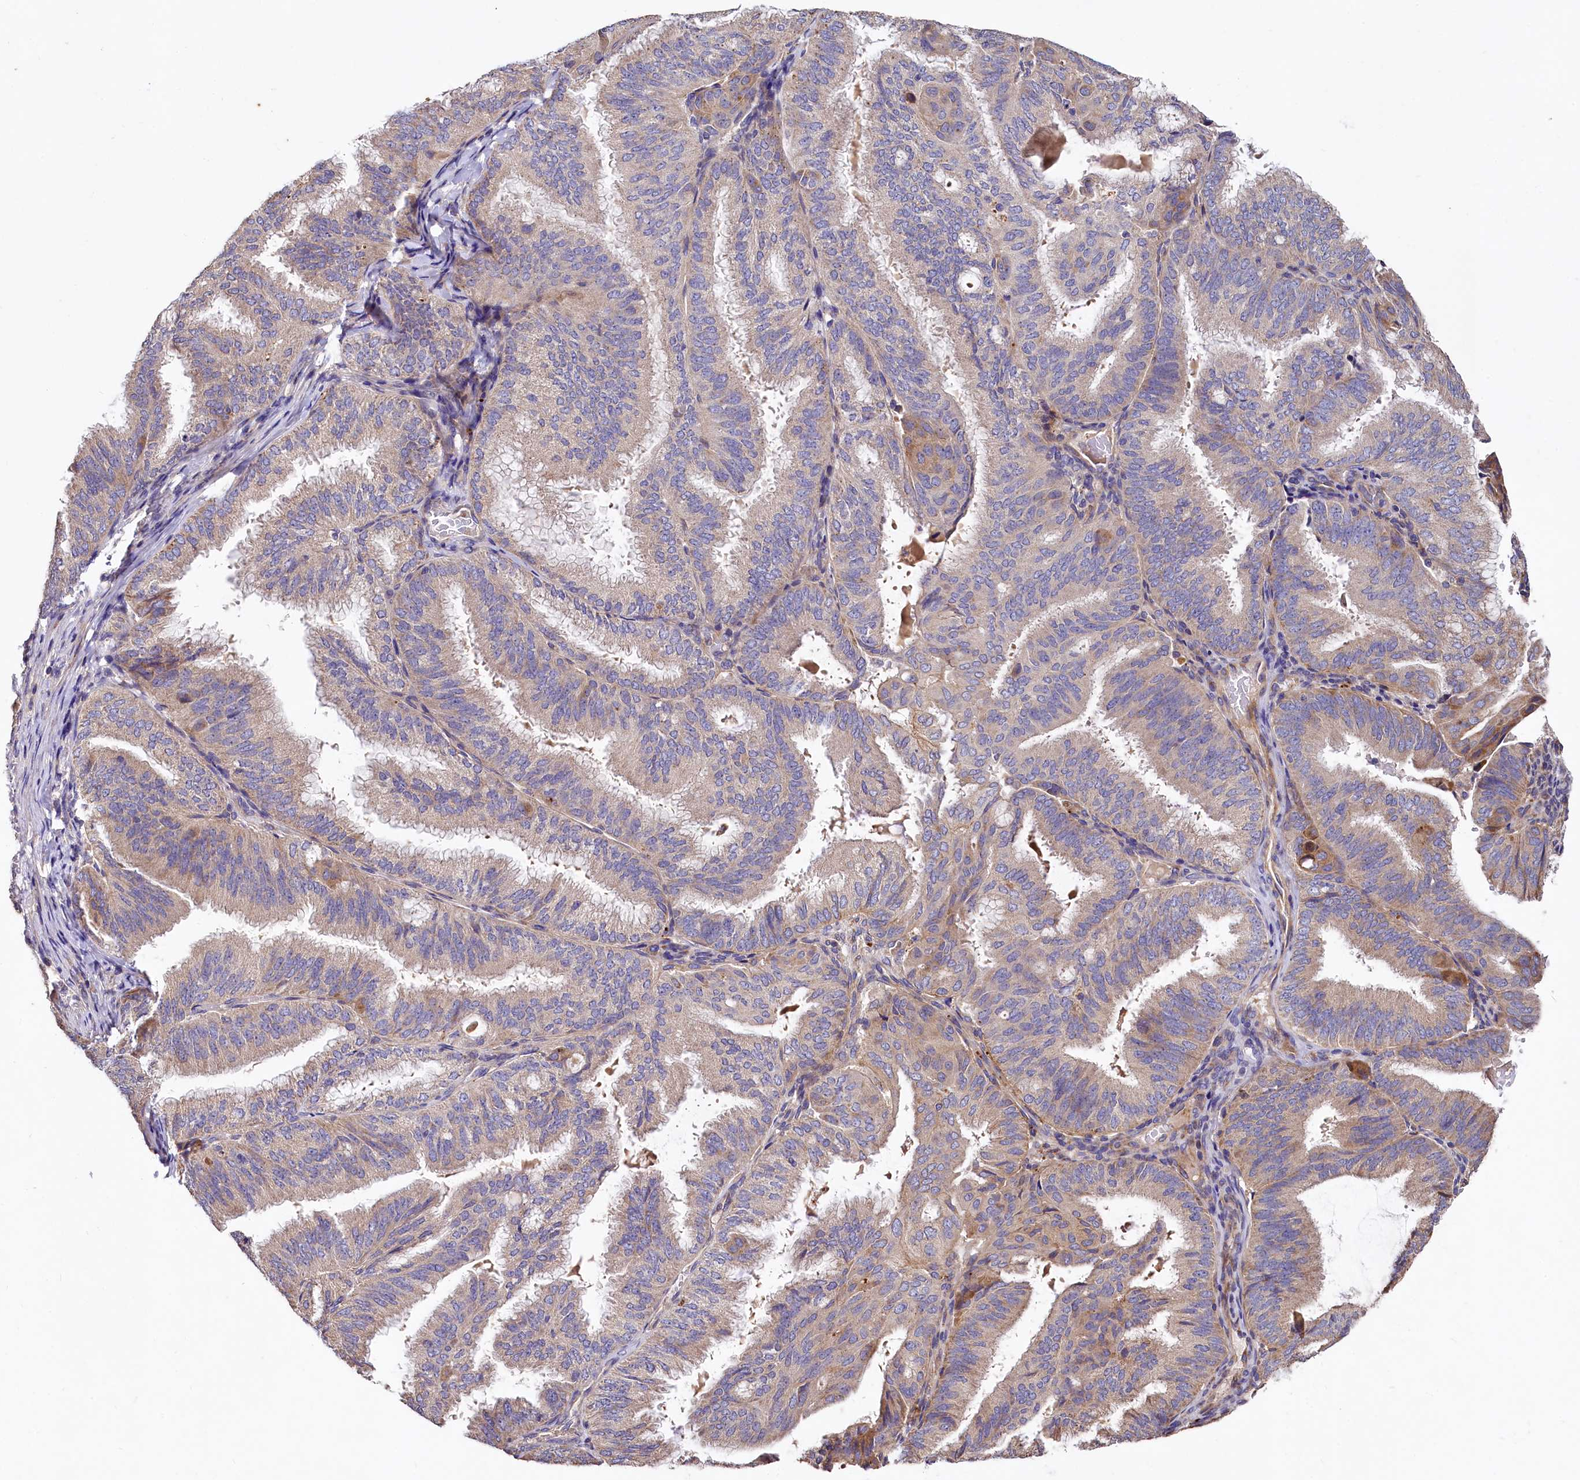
{"staining": {"intensity": "weak", "quantity": ">75%", "location": "cytoplasmic/membranous"}, "tissue": "endometrial cancer", "cell_type": "Tumor cells", "image_type": "cancer", "snomed": [{"axis": "morphology", "description": "Adenocarcinoma, NOS"}, {"axis": "topography", "description": "Endometrium"}], "caption": "Weak cytoplasmic/membranous positivity for a protein is identified in about >75% of tumor cells of endometrial adenocarcinoma using immunohistochemistry (IHC).", "gene": "SPRYD3", "patient": {"sex": "female", "age": 49}}